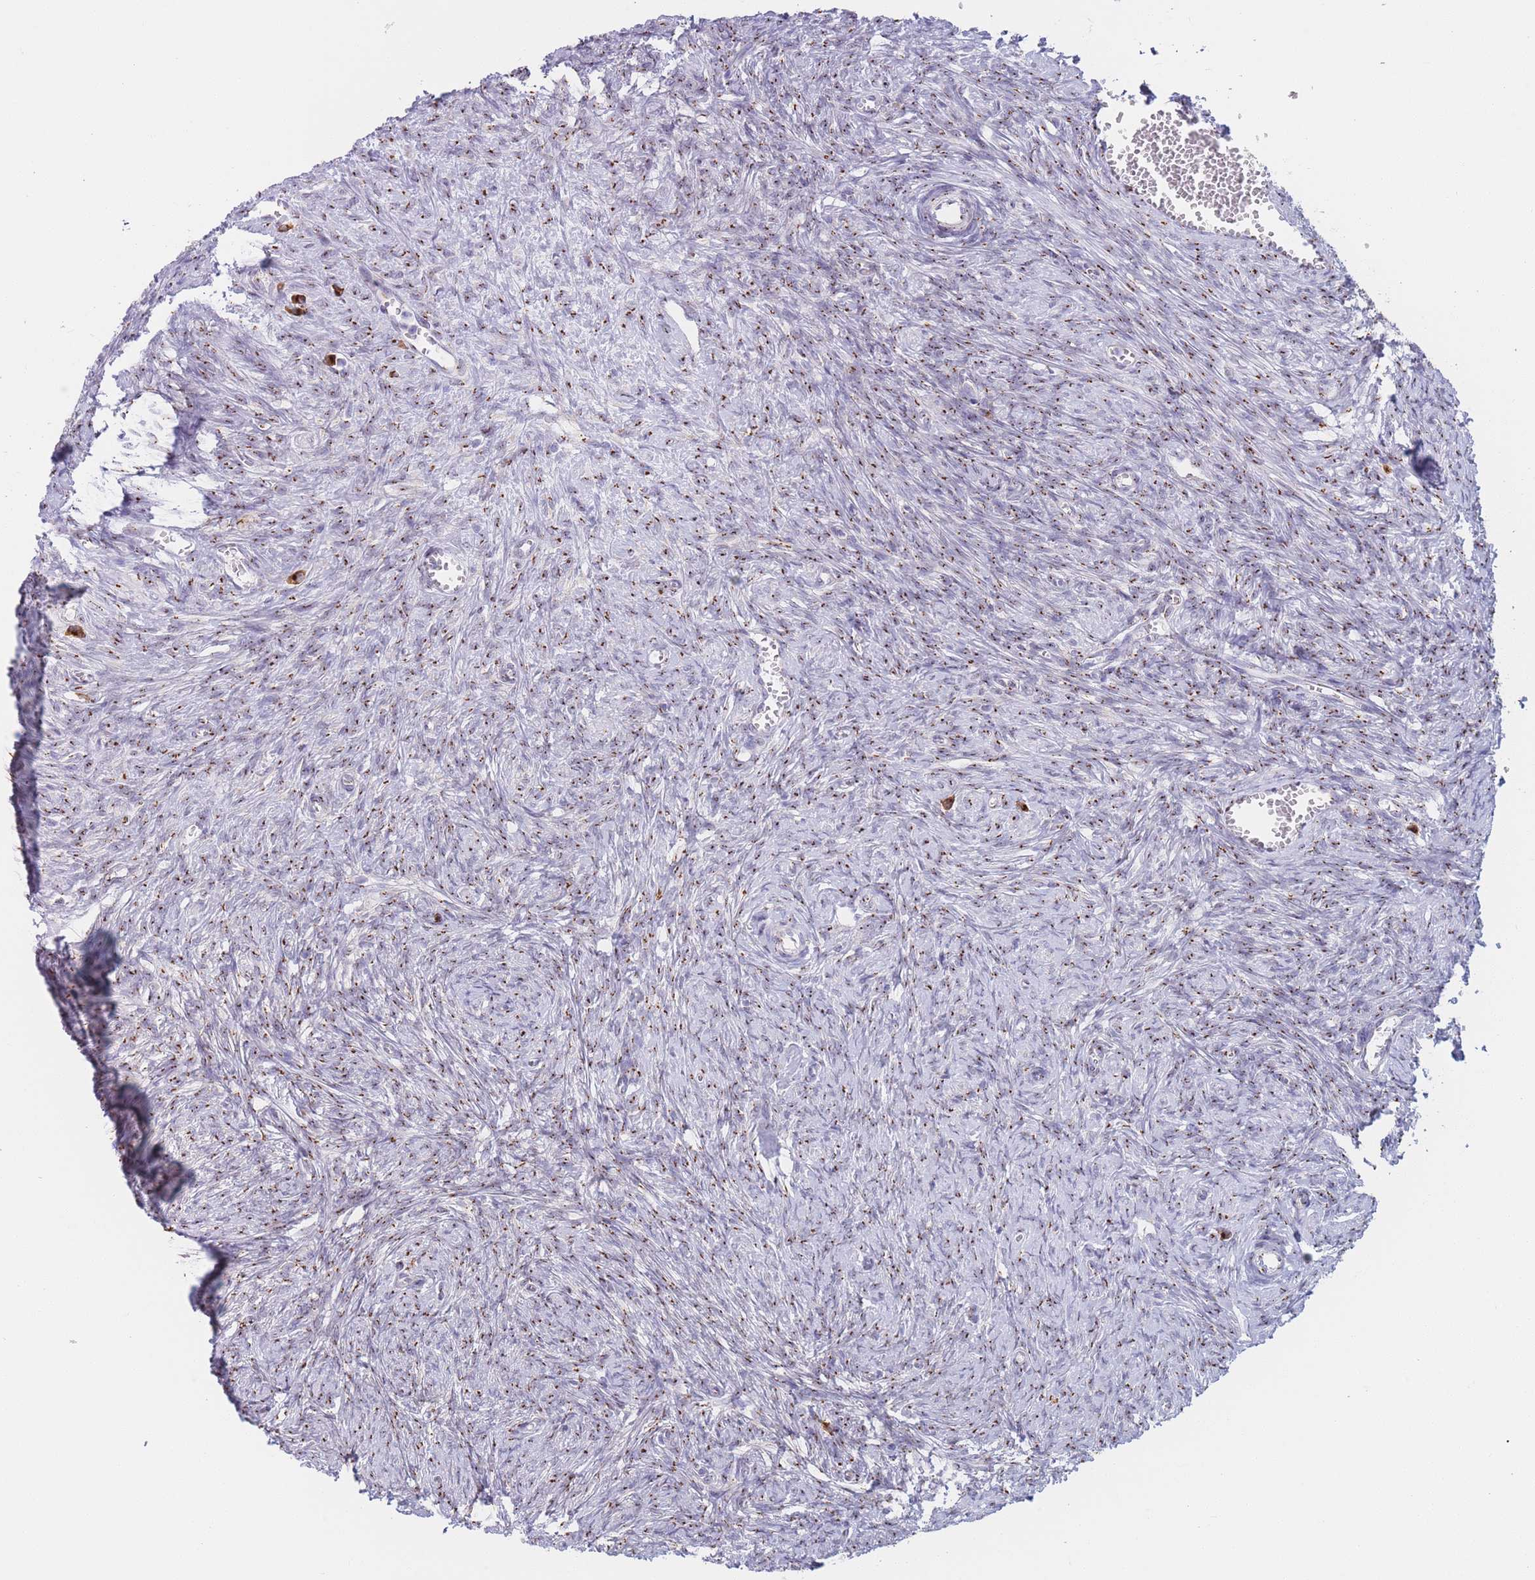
{"staining": {"intensity": "strong", "quantity": ">75%", "location": "cytoplasmic/membranous"}, "tissue": "ovary", "cell_type": "Ovarian stroma cells", "image_type": "normal", "snomed": [{"axis": "morphology", "description": "Normal tissue, NOS"}, {"axis": "topography", "description": "Ovary"}], "caption": "This photomicrograph displays immunohistochemistry staining of normal human ovary, with high strong cytoplasmic/membranous positivity in about >75% of ovarian stroma cells.", "gene": "MRPL30", "patient": {"sex": "female", "age": 44}}